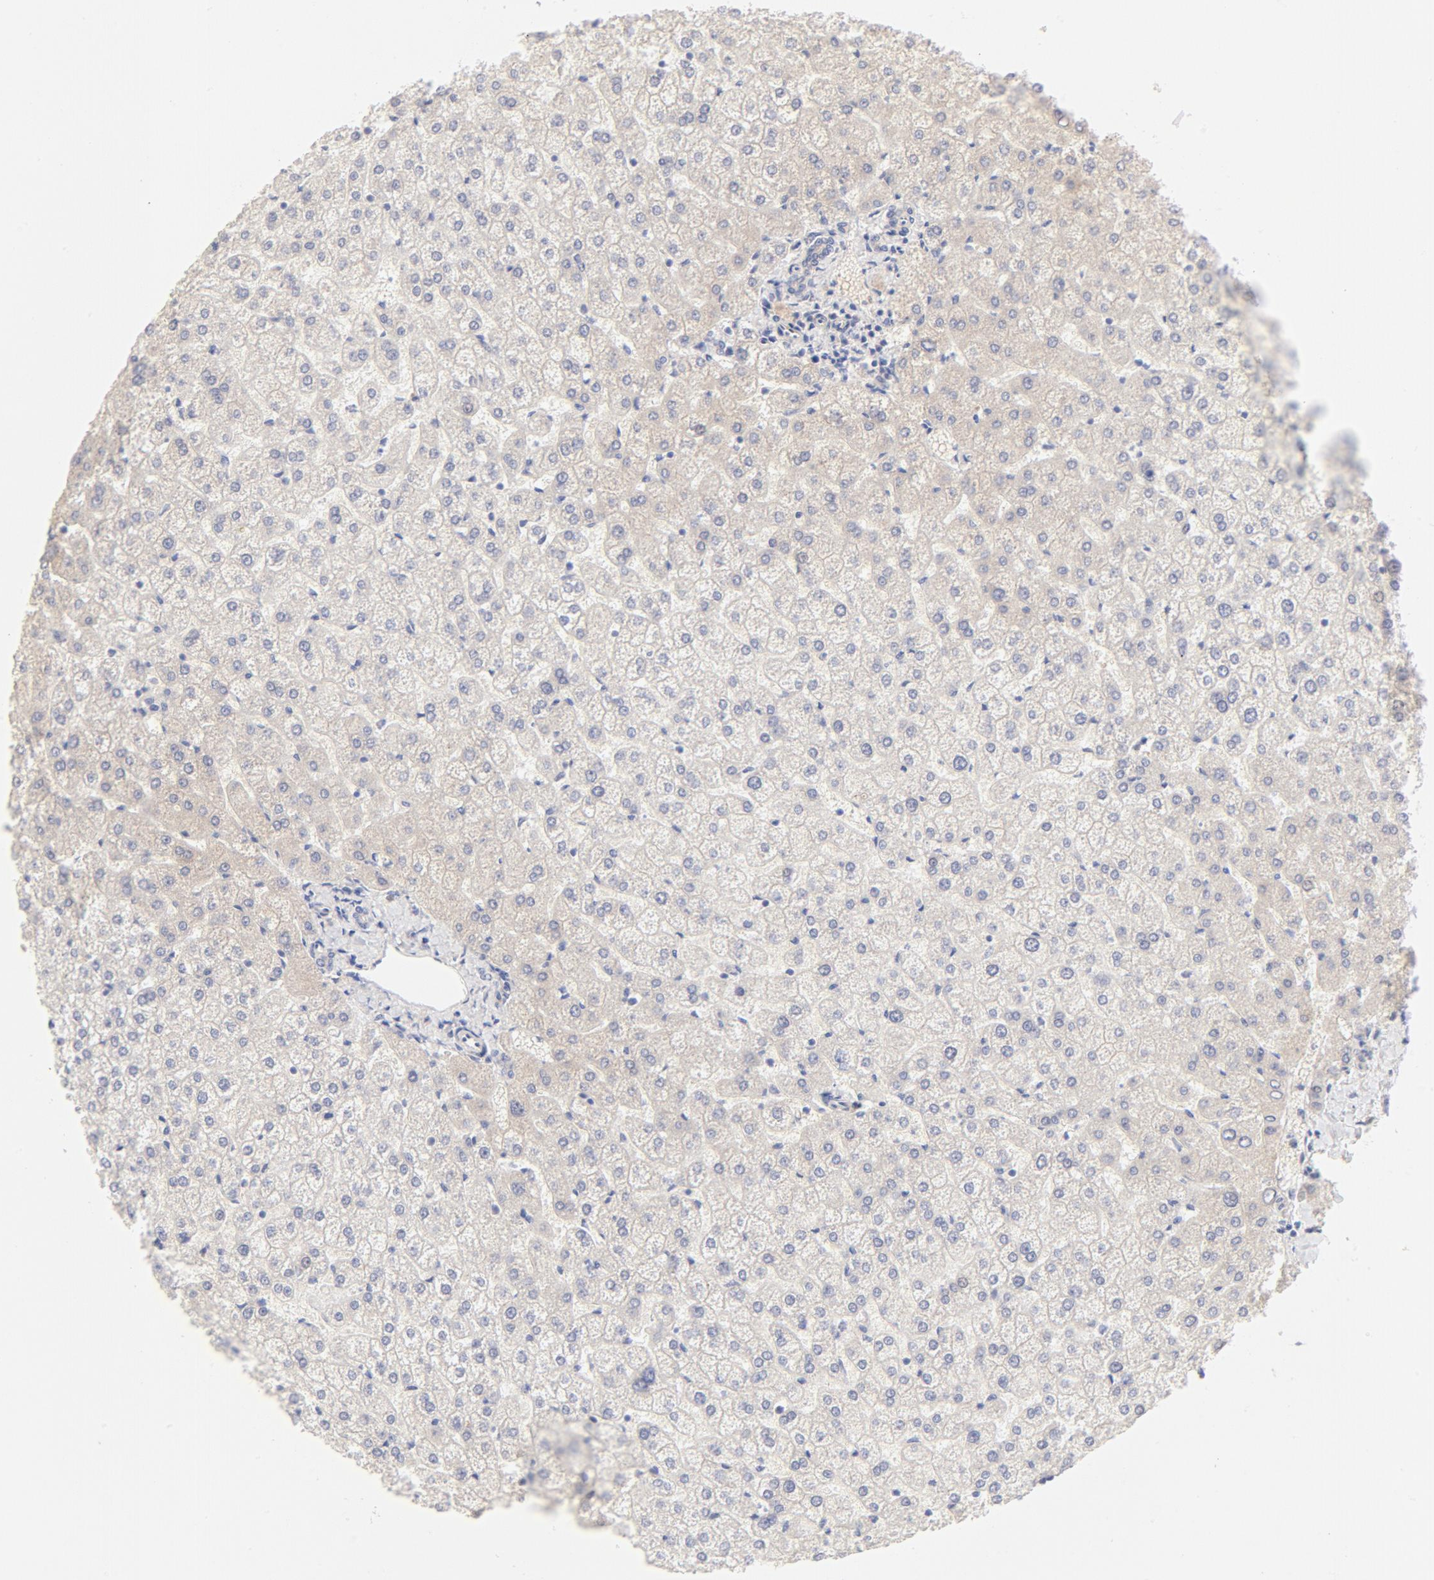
{"staining": {"intensity": "negative", "quantity": "none", "location": "none"}, "tissue": "liver", "cell_type": "Cholangiocytes", "image_type": "normal", "snomed": [{"axis": "morphology", "description": "Normal tissue, NOS"}, {"axis": "topography", "description": "Liver"}], "caption": "Immunohistochemistry (IHC) photomicrograph of benign liver stained for a protein (brown), which shows no expression in cholangiocytes.", "gene": "NKX2", "patient": {"sex": "female", "age": 32}}